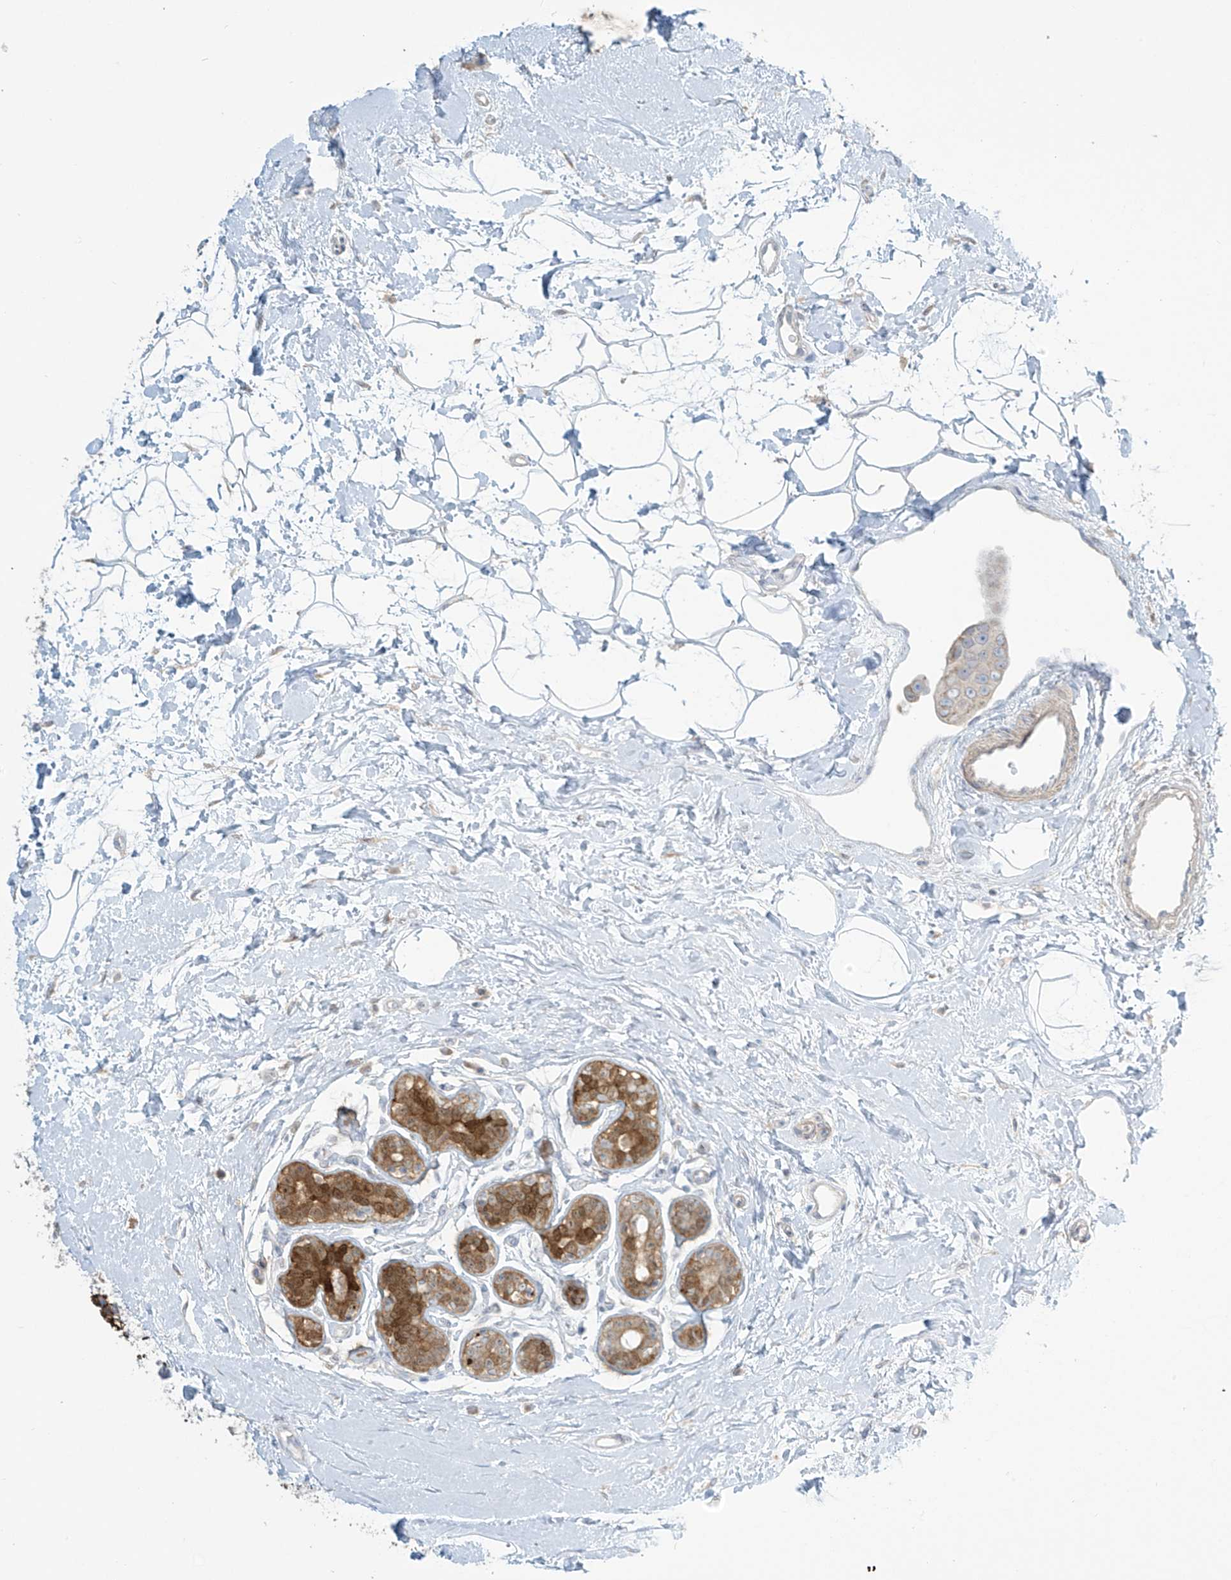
{"staining": {"intensity": "negative", "quantity": "none", "location": "none"}, "tissue": "breast cancer", "cell_type": "Tumor cells", "image_type": "cancer", "snomed": [{"axis": "morphology", "description": "Normal tissue, NOS"}, {"axis": "morphology", "description": "Duct carcinoma"}, {"axis": "topography", "description": "Breast"}], "caption": "Breast cancer (infiltrating ductal carcinoma) was stained to show a protein in brown. There is no significant staining in tumor cells.", "gene": "TAGAP", "patient": {"sex": "female", "age": 39}}